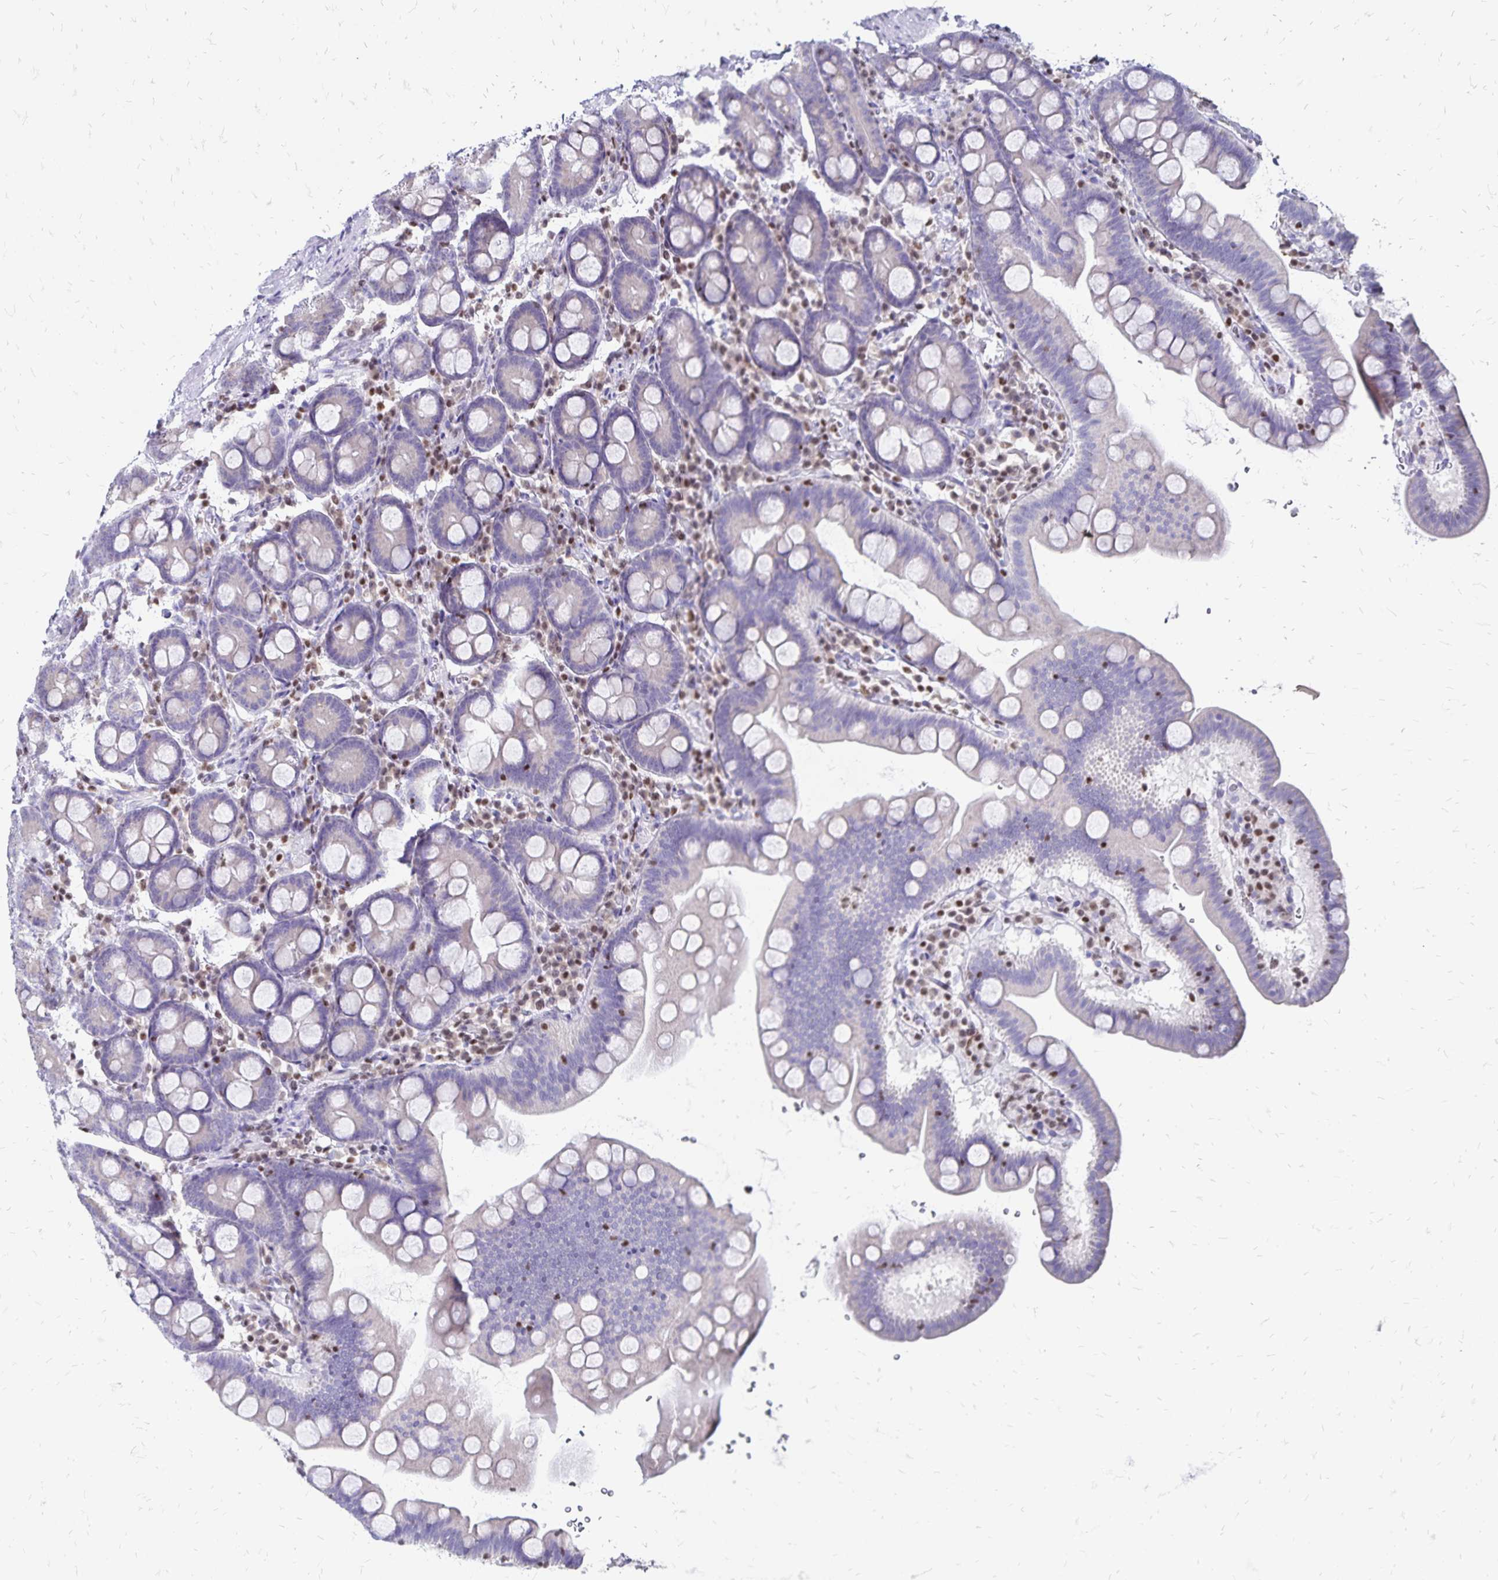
{"staining": {"intensity": "negative", "quantity": "none", "location": "none"}, "tissue": "duodenum", "cell_type": "Glandular cells", "image_type": "normal", "snomed": [{"axis": "morphology", "description": "Normal tissue, NOS"}, {"axis": "topography", "description": "Pancreas"}, {"axis": "topography", "description": "Duodenum"}], "caption": "Glandular cells show no significant staining in unremarkable duodenum. The staining was performed using DAB (3,3'-diaminobenzidine) to visualize the protein expression in brown, while the nuclei were stained in blue with hematoxylin (Magnification: 20x).", "gene": "IKZF1", "patient": {"sex": "male", "age": 59}}